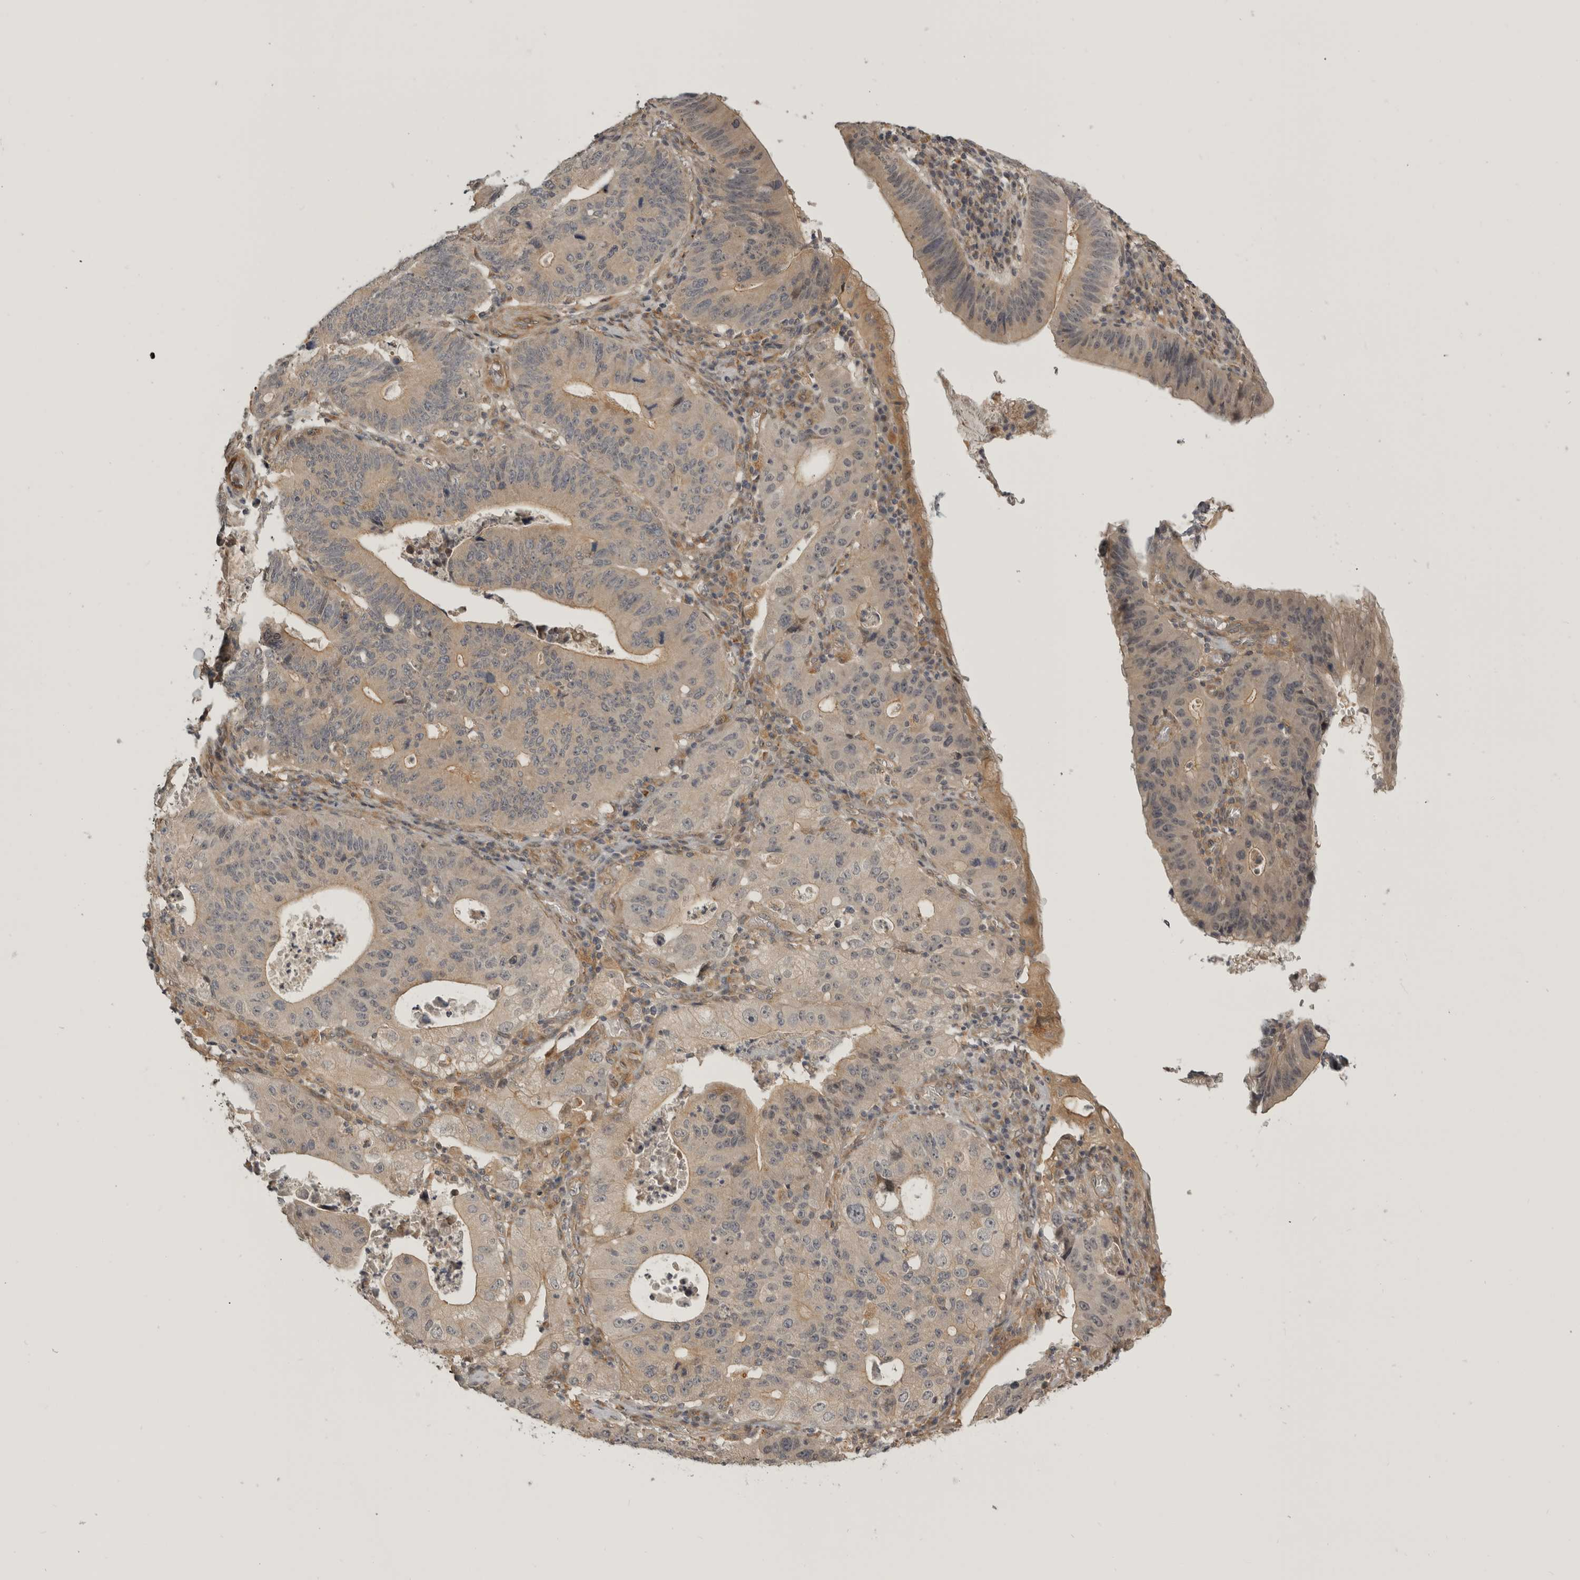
{"staining": {"intensity": "weak", "quantity": "25%-75%", "location": "cytoplasmic/membranous"}, "tissue": "stomach cancer", "cell_type": "Tumor cells", "image_type": "cancer", "snomed": [{"axis": "morphology", "description": "Adenocarcinoma, NOS"}, {"axis": "topography", "description": "Stomach"}], "caption": "This micrograph shows stomach adenocarcinoma stained with immunohistochemistry to label a protein in brown. The cytoplasmic/membranous of tumor cells show weak positivity for the protein. Nuclei are counter-stained blue.", "gene": "CUEDC1", "patient": {"sex": "male", "age": 59}}